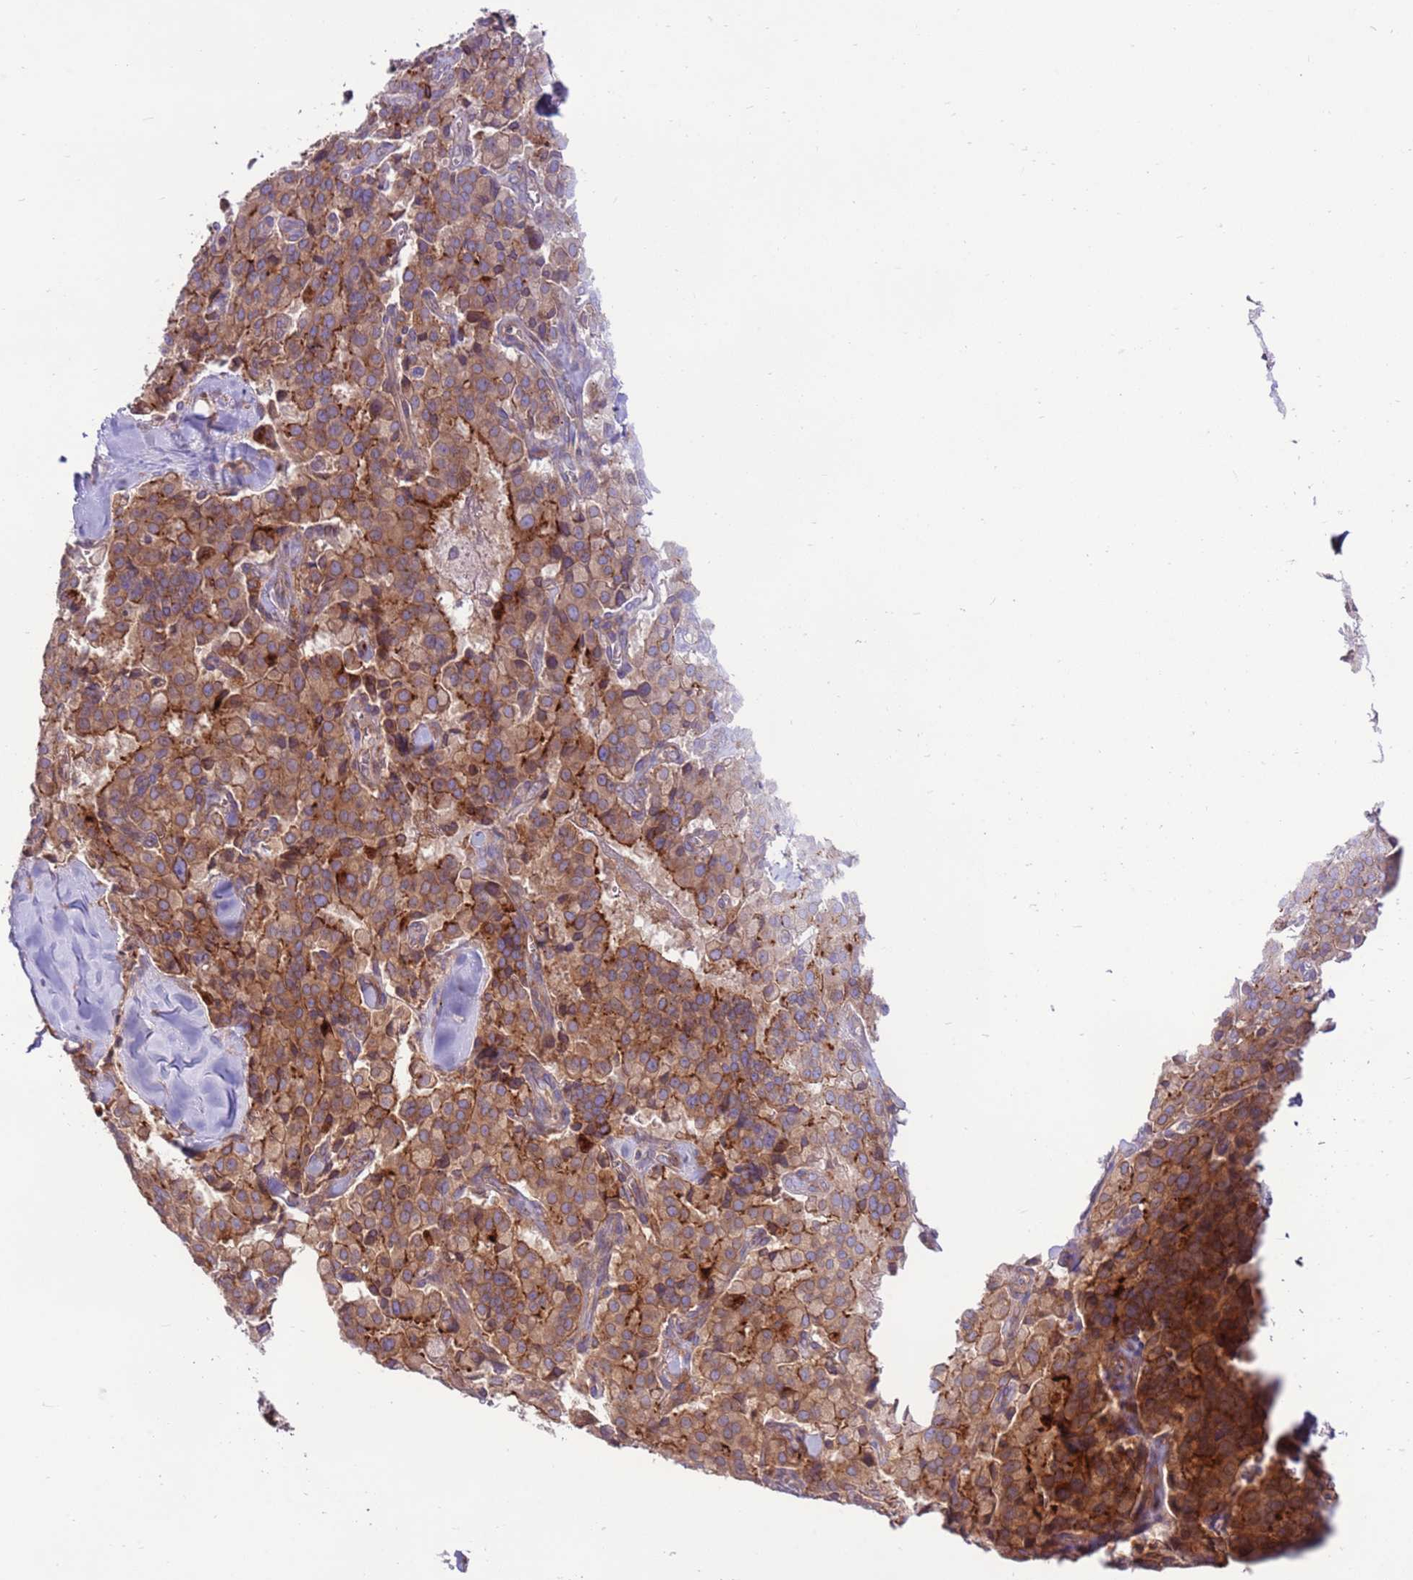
{"staining": {"intensity": "moderate", "quantity": ">75%", "location": "cytoplasmic/membranous"}, "tissue": "pancreatic cancer", "cell_type": "Tumor cells", "image_type": "cancer", "snomed": [{"axis": "morphology", "description": "Adenocarcinoma, NOS"}, {"axis": "topography", "description": "Pancreas"}], "caption": "Immunohistochemical staining of human pancreatic cancer (adenocarcinoma) exhibits moderate cytoplasmic/membranous protein staining in about >75% of tumor cells.", "gene": "DDX19B", "patient": {"sex": "male", "age": 65}}